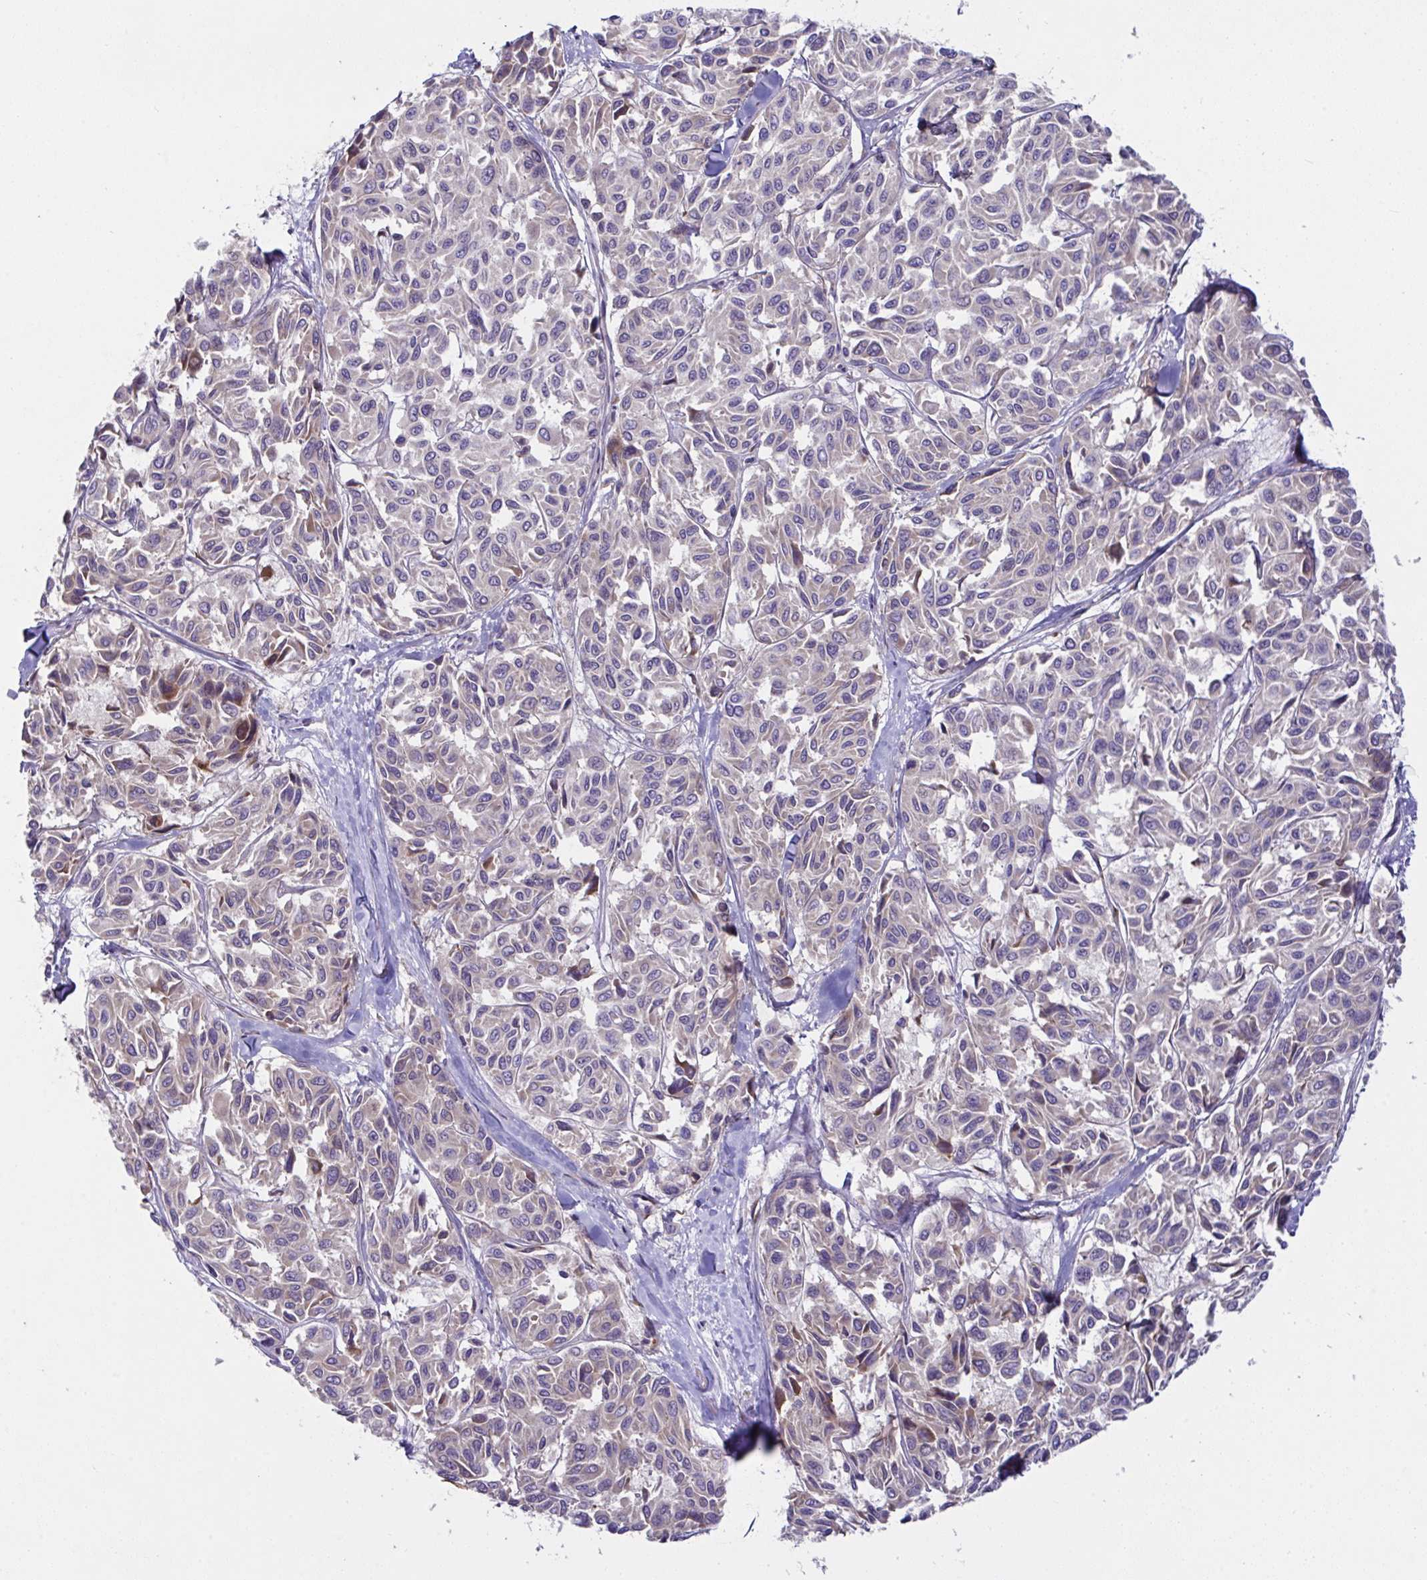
{"staining": {"intensity": "moderate", "quantity": "<25%", "location": "cytoplasmic/membranous"}, "tissue": "melanoma", "cell_type": "Tumor cells", "image_type": "cancer", "snomed": [{"axis": "morphology", "description": "Malignant melanoma, NOS"}, {"axis": "topography", "description": "Skin"}], "caption": "Tumor cells exhibit low levels of moderate cytoplasmic/membranous staining in approximately <25% of cells in human melanoma. The staining was performed using DAB, with brown indicating positive protein expression. Nuclei are stained blue with hematoxylin.", "gene": "FAU", "patient": {"sex": "female", "age": 66}}